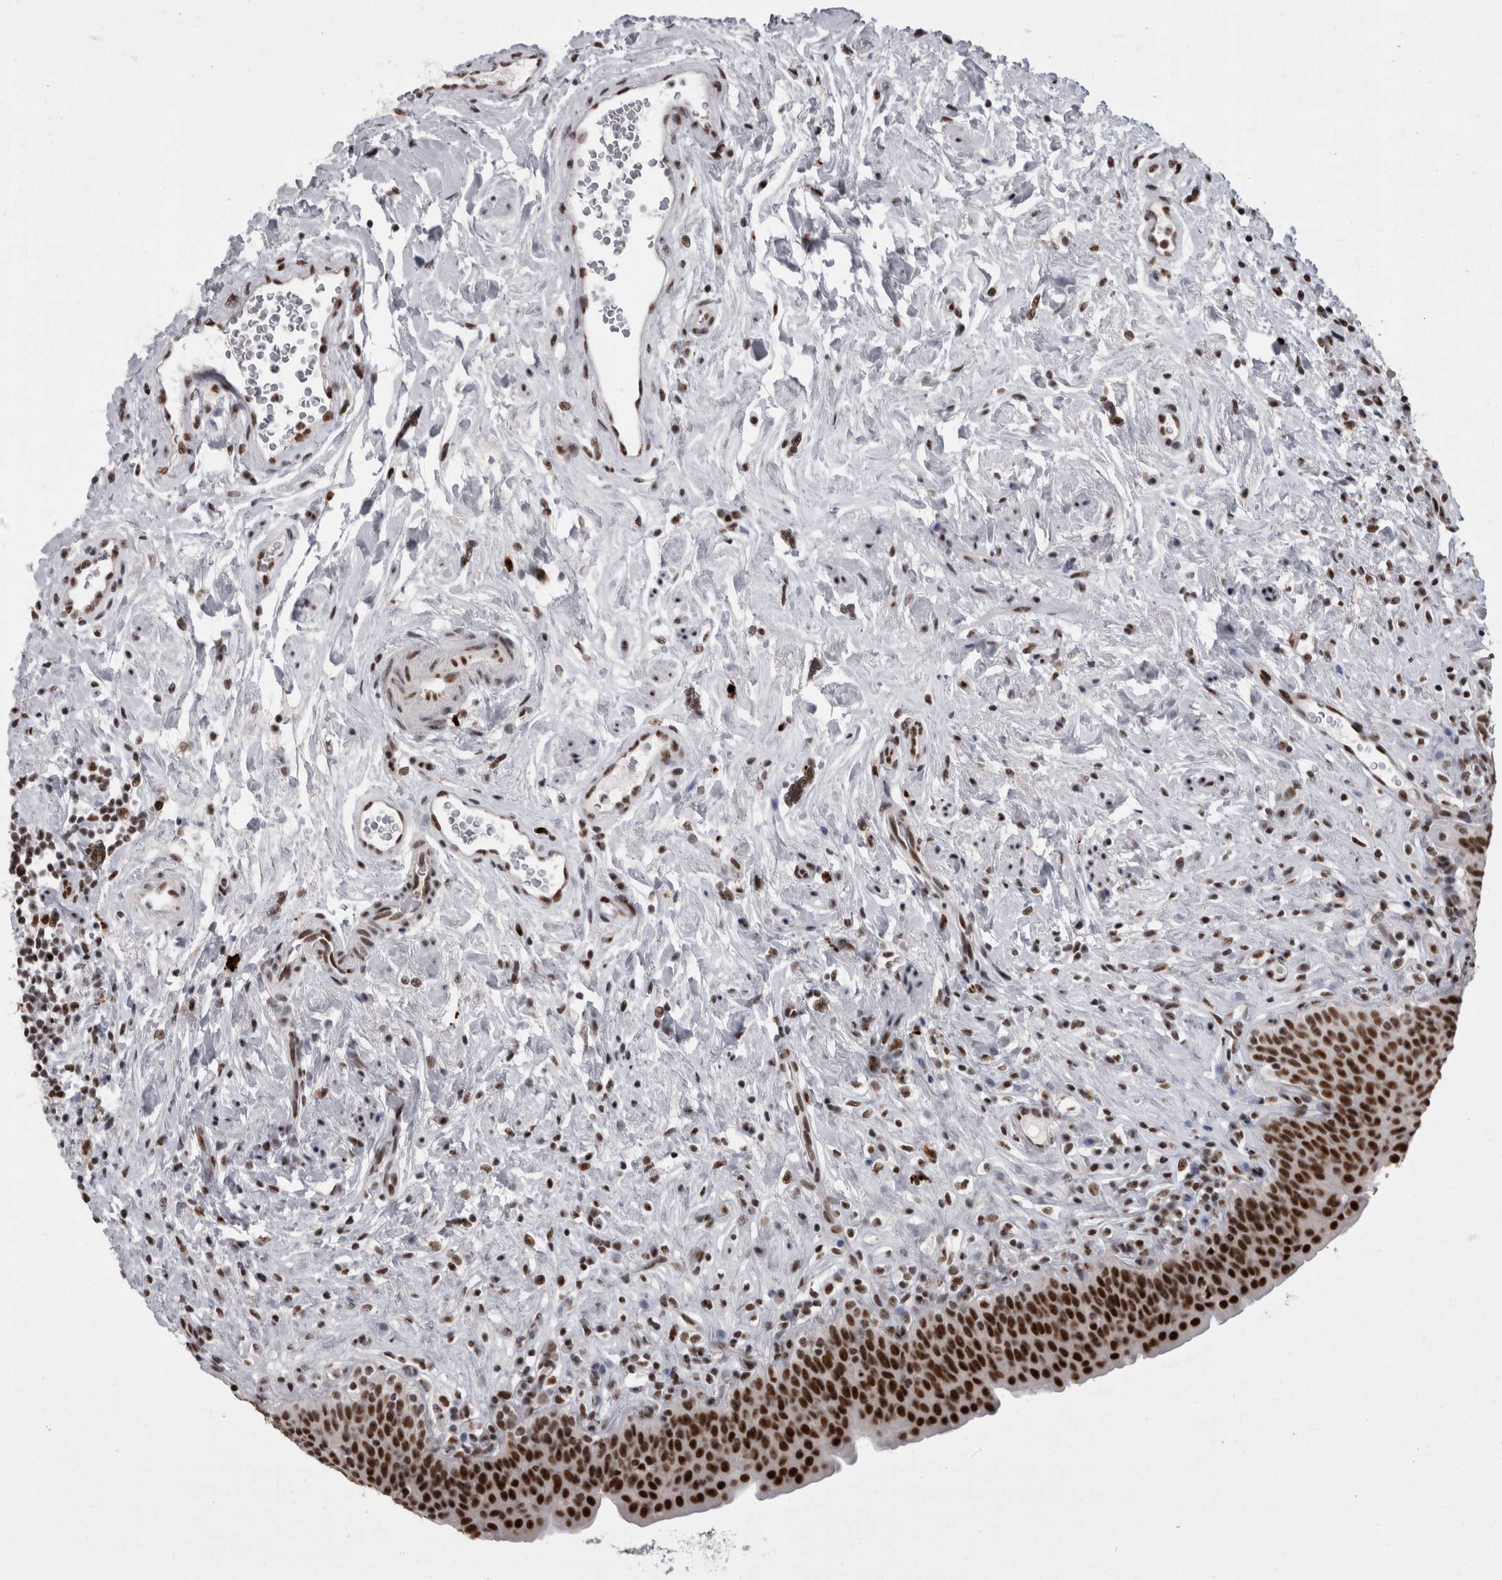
{"staining": {"intensity": "strong", "quantity": ">75%", "location": "nuclear"}, "tissue": "urinary bladder", "cell_type": "Urothelial cells", "image_type": "normal", "snomed": [{"axis": "morphology", "description": "Normal tissue, NOS"}, {"axis": "topography", "description": "Urinary bladder"}], "caption": "Protein expression analysis of unremarkable urinary bladder reveals strong nuclear expression in approximately >75% of urothelial cells. (IHC, brightfield microscopy, high magnification).", "gene": "SNRNP40", "patient": {"sex": "male", "age": 83}}